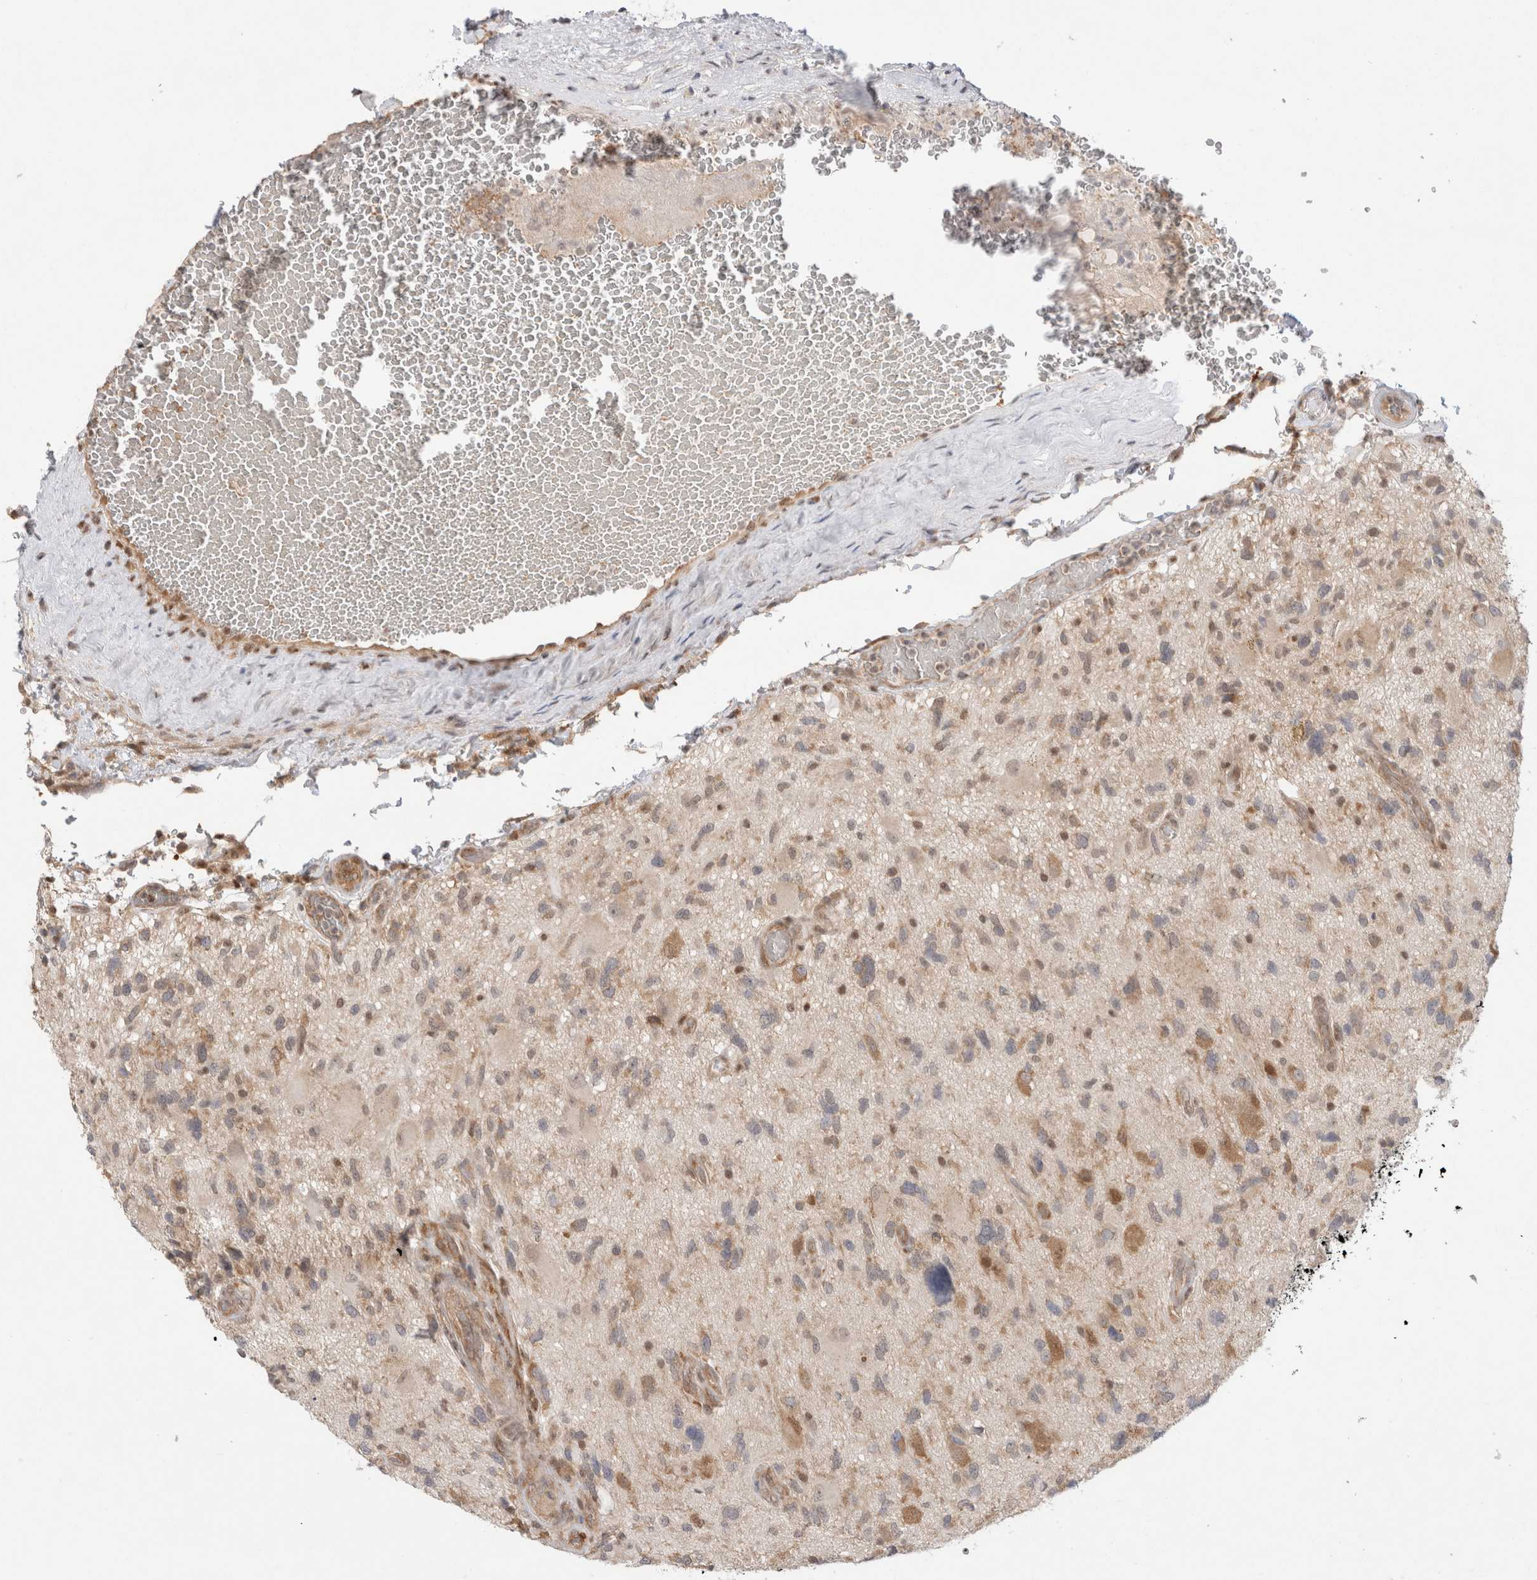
{"staining": {"intensity": "weak", "quantity": "25%-75%", "location": "cytoplasmic/membranous"}, "tissue": "glioma", "cell_type": "Tumor cells", "image_type": "cancer", "snomed": [{"axis": "morphology", "description": "Glioma, malignant, High grade"}, {"axis": "topography", "description": "Brain"}], "caption": "Human glioma stained for a protein (brown) demonstrates weak cytoplasmic/membranous positive expression in about 25%-75% of tumor cells.", "gene": "EIF3E", "patient": {"sex": "male", "age": 33}}